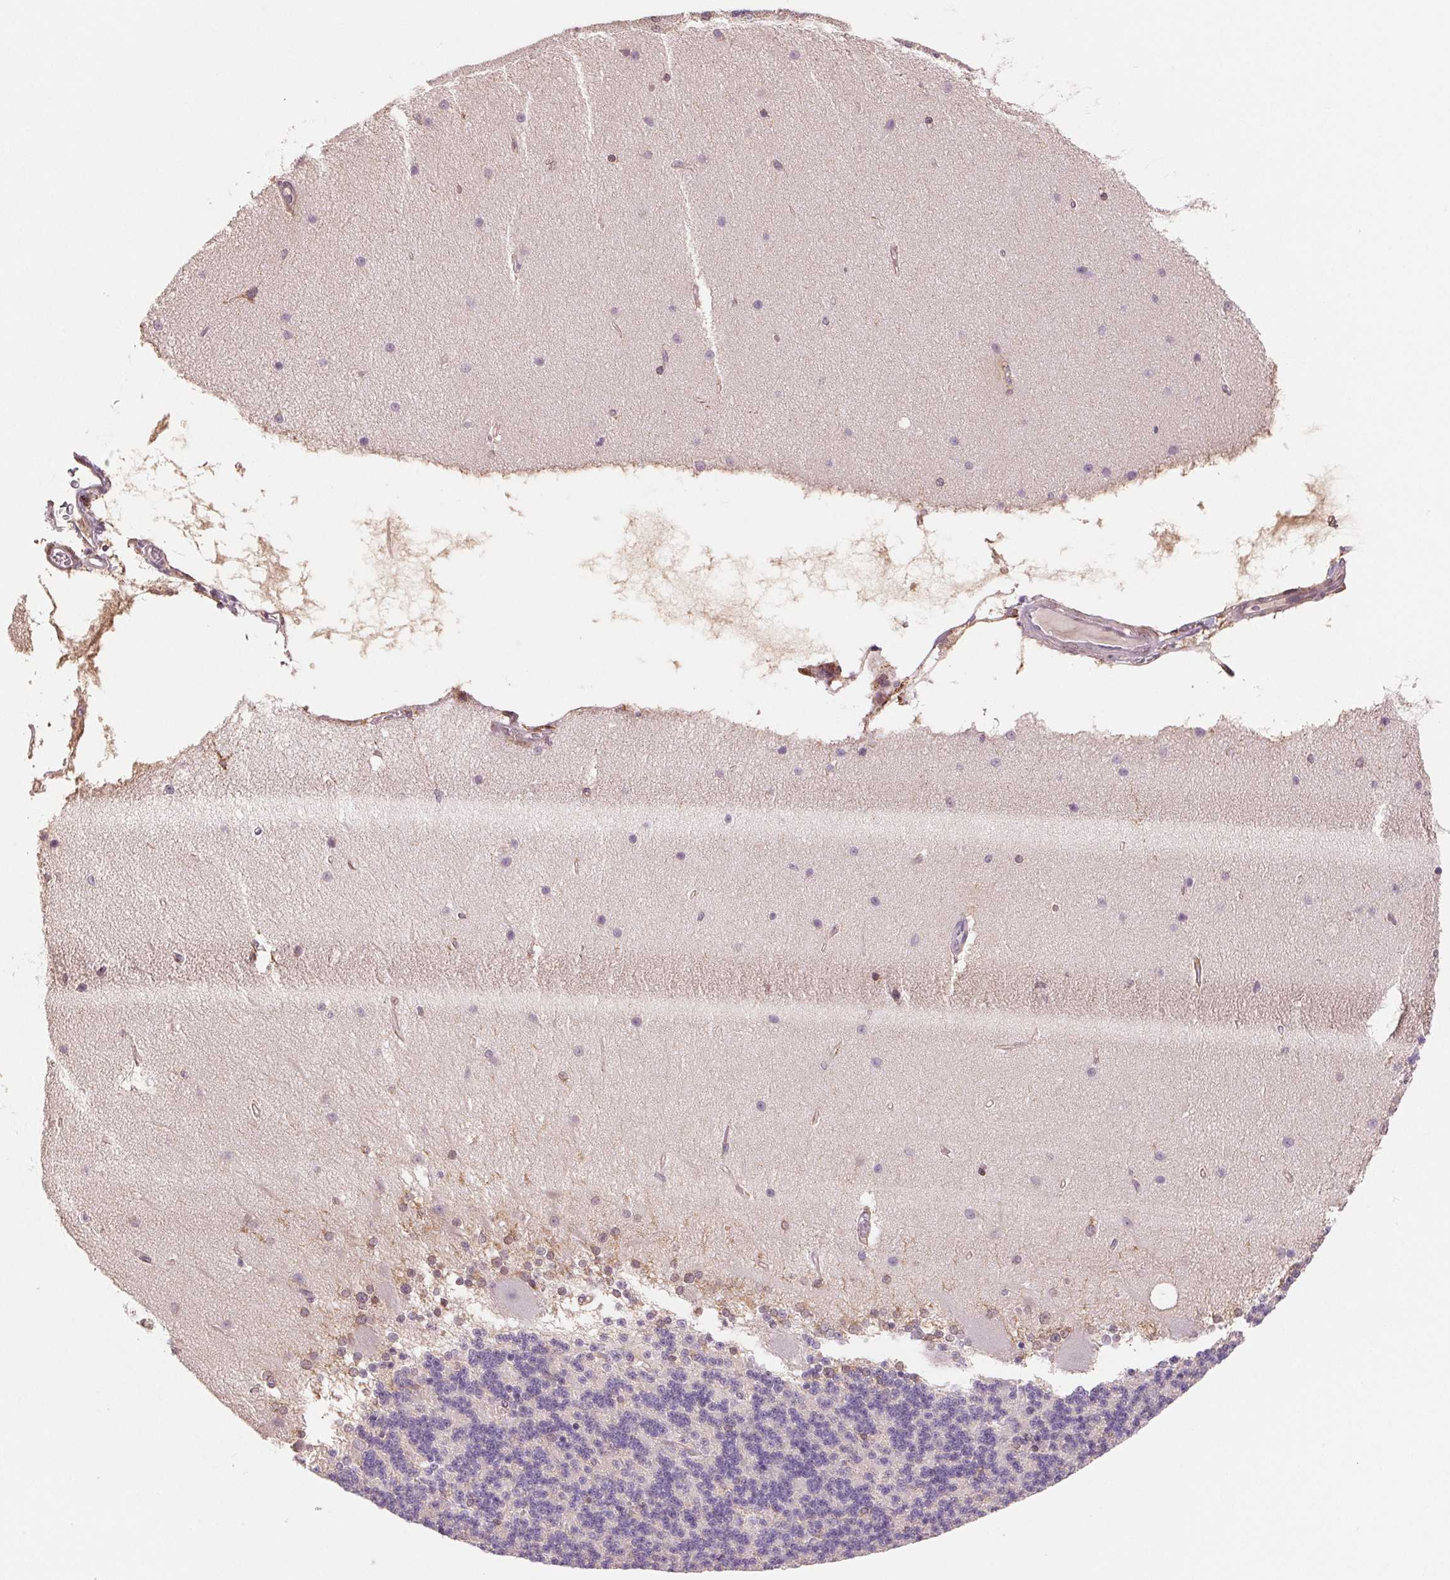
{"staining": {"intensity": "negative", "quantity": "none", "location": "none"}, "tissue": "cerebellum", "cell_type": "Cells in granular layer", "image_type": "normal", "snomed": [{"axis": "morphology", "description": "Normal tissue, NOS"}, {"axis": "topography", "description": "Cerebellum"}], "caption": "The micrograph exhibits no staining of cells in granular layer in normal cerebellum. Brightfield microscopy of IHC stained with DAB (brown) and hematoxylin (blue), captured at high magnification.", "gene": "FKBP10", "patient": {"sex": "female", "age": 54}}